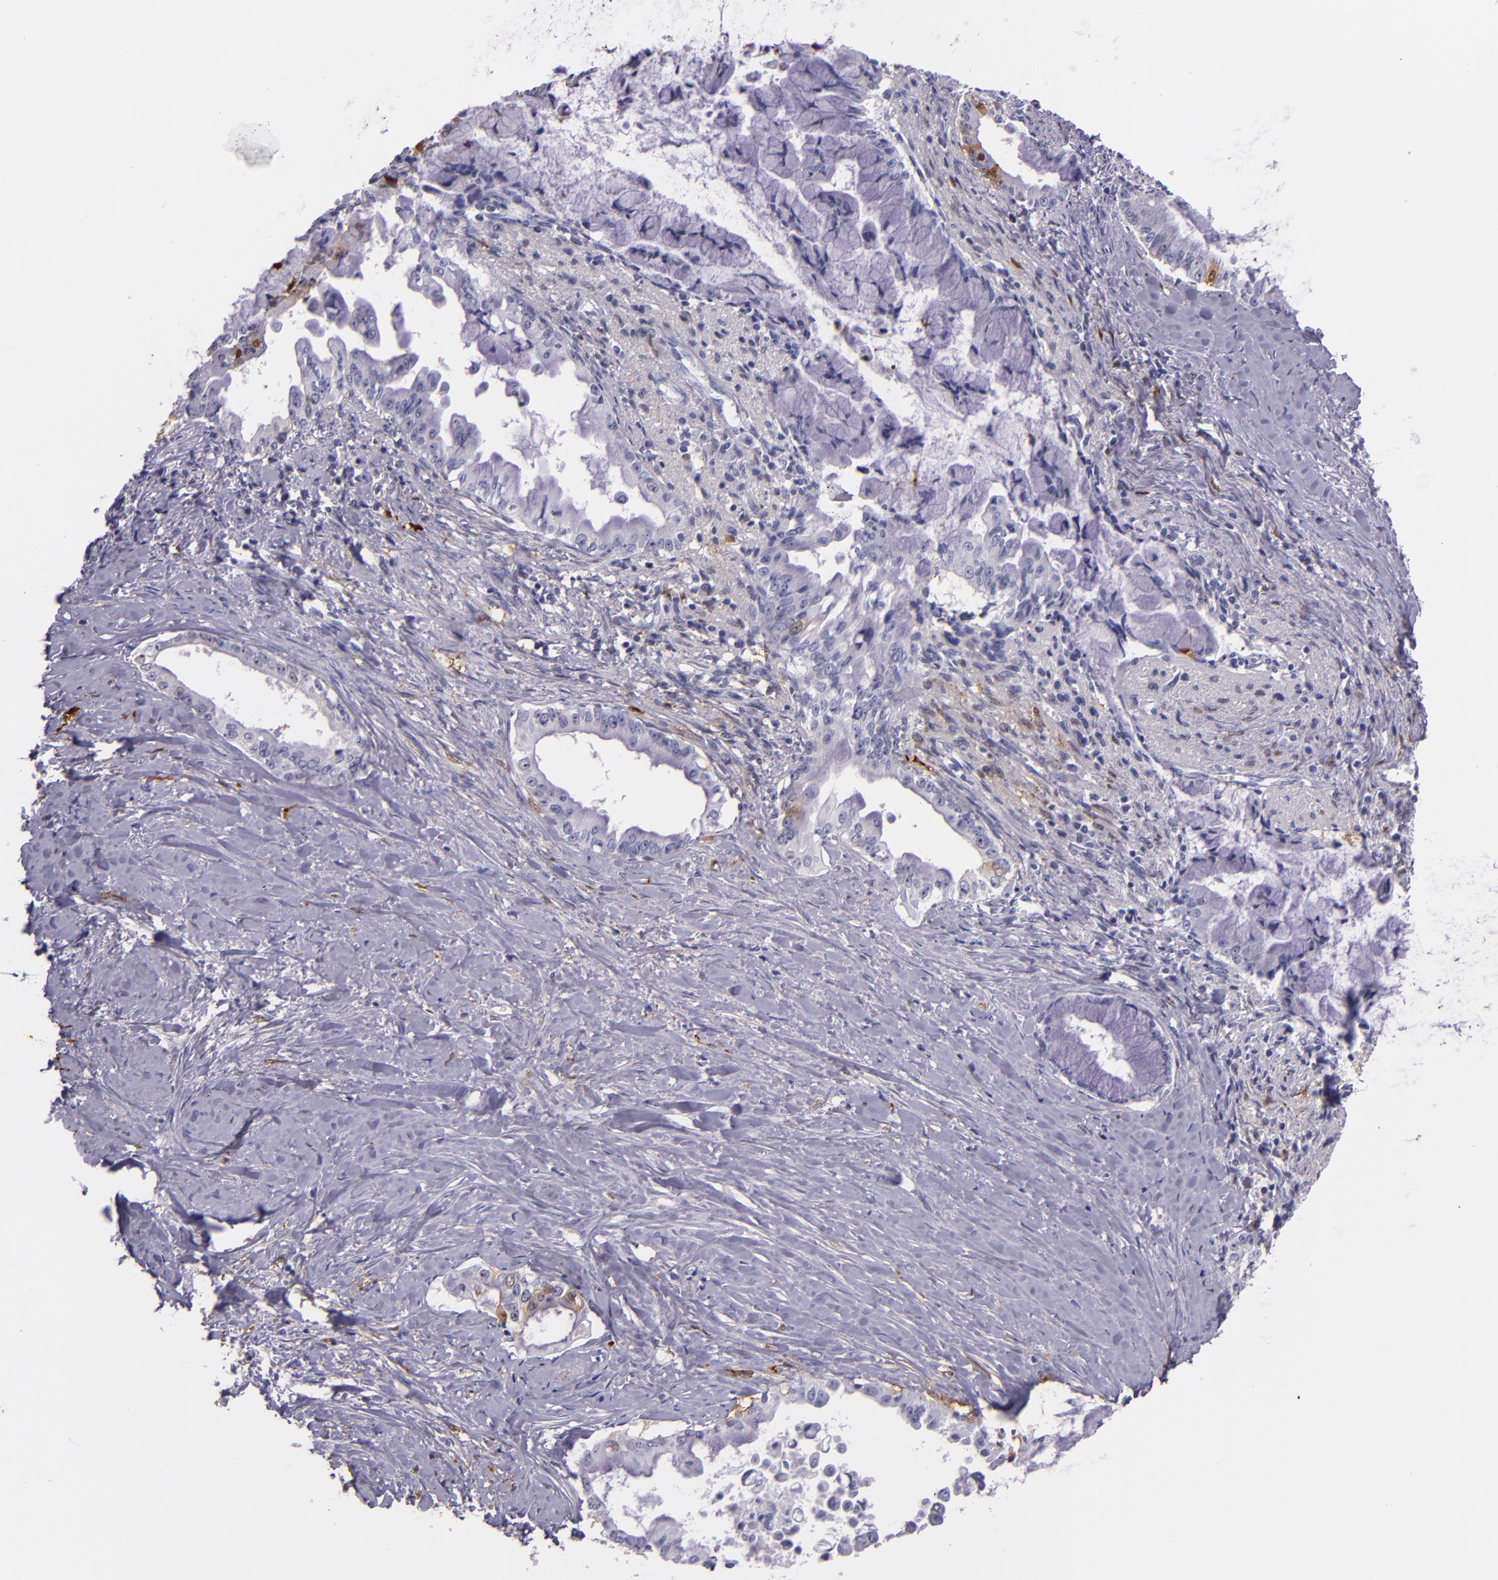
{"staining": {"intensity": "negative", "quantity": "none", "location": "none"}, "tissue": "pancreatic cancer", "cell_type": "Tumor cells", "image_type": "cancer", "snomed": [{"axis": "morphology", "description": "Adenocarcinoma, NOS"}, {"axis": "topography", "description": "Pancreas"}], "caption": "The photomicrograph reveals no staining of tumor cells in pancreatic cancer. (Stains: DAB IHC with hematoxylin counter stain, Microscopy: brightfield microscopy at high magnification).", "gene": "MT1A", "patient": {"sex": "male", "age": 59}}